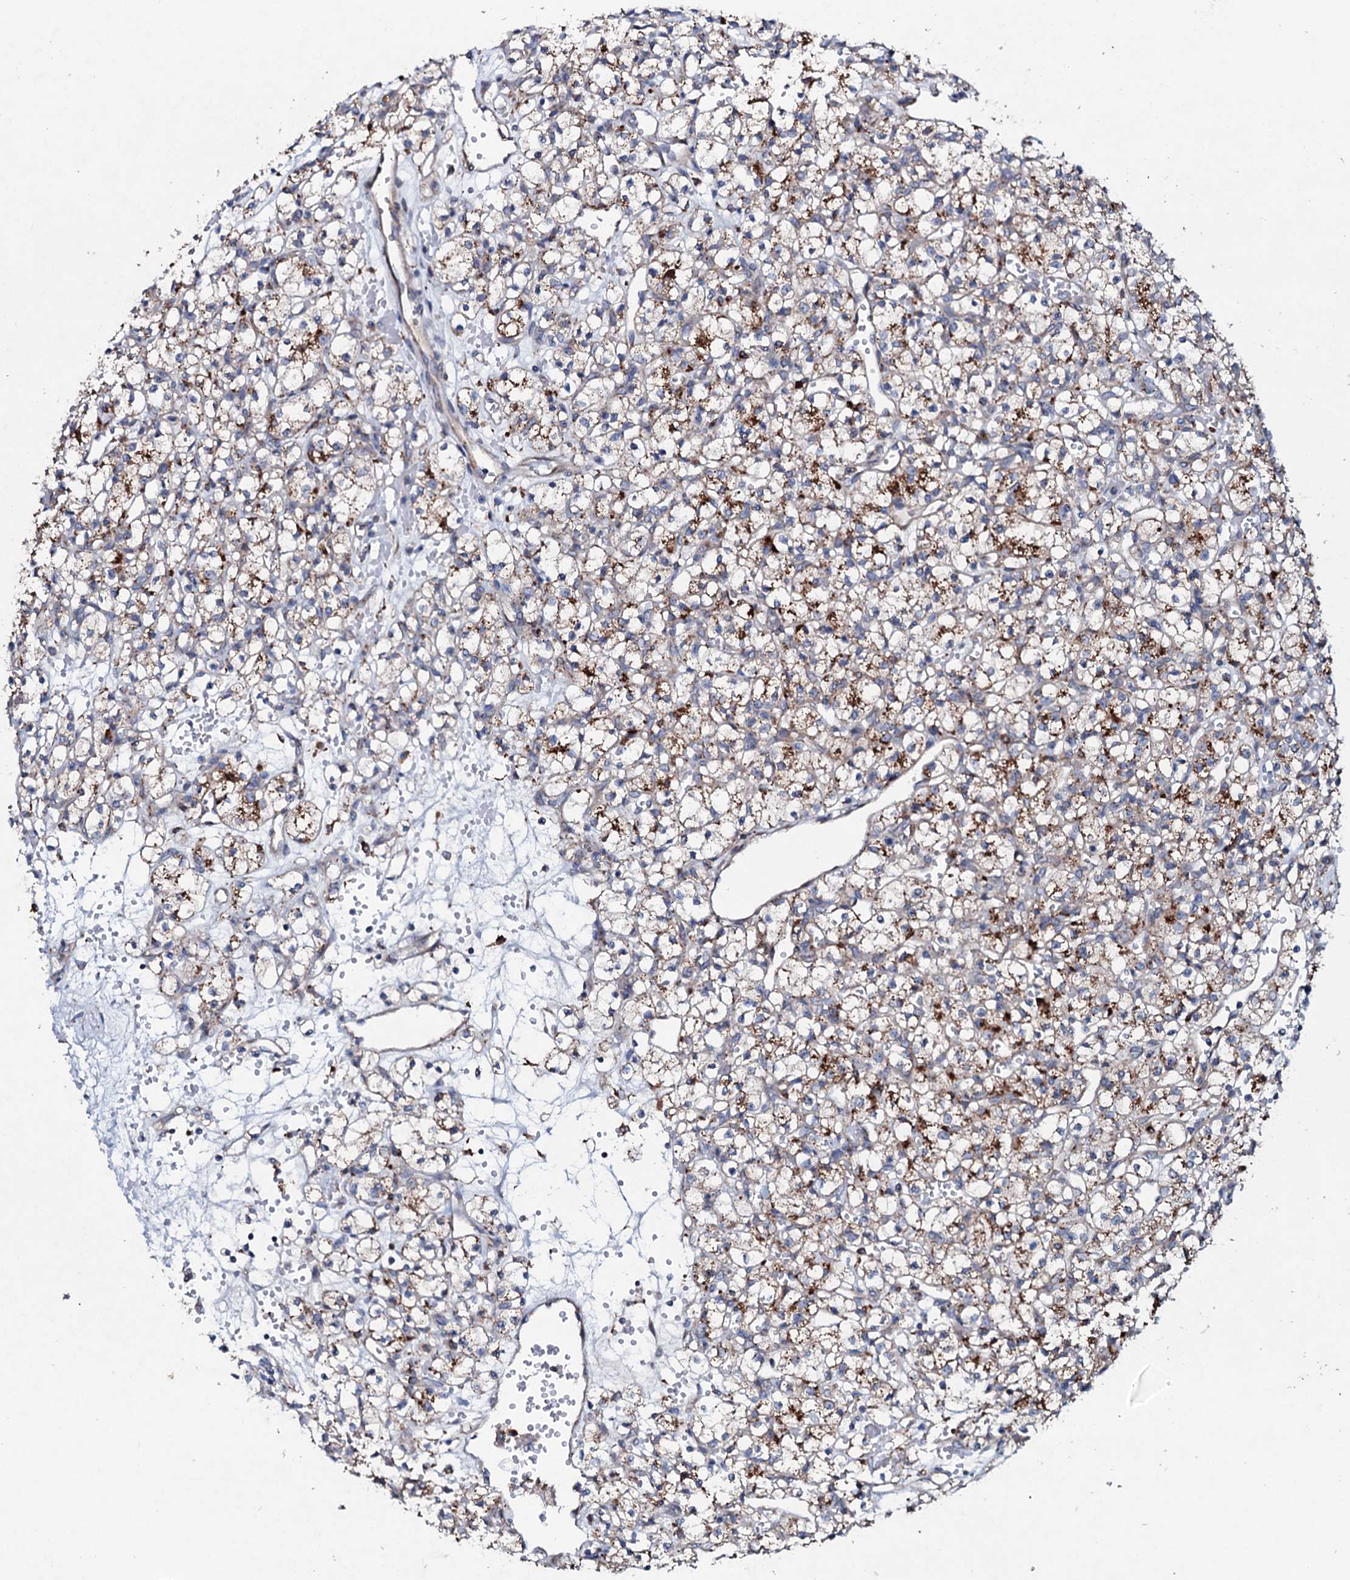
{"staining": {"intensity": "moderate", "quantity": ">75%", "location": "cytoplasmic/membranous"}, "tissue": "renal cancer", "cell_type": "Tumor cells", "image_type": "cancer", "snomed": [{"axis": "morphology", "description": "Adenocarcinoma, NOS"}, {"axis": "topography", "description": "Kidney"}], "caption": "Renal cancer (adenocarcinoma) tissue demonstrates moderate cytoplasmic/membranous positivity in about >75% of tumor cells (DAB IHC with brightfield microscopy, high magnification).", "gene": "P2RX4", "patient": {"sex": "female", "age": 59}}